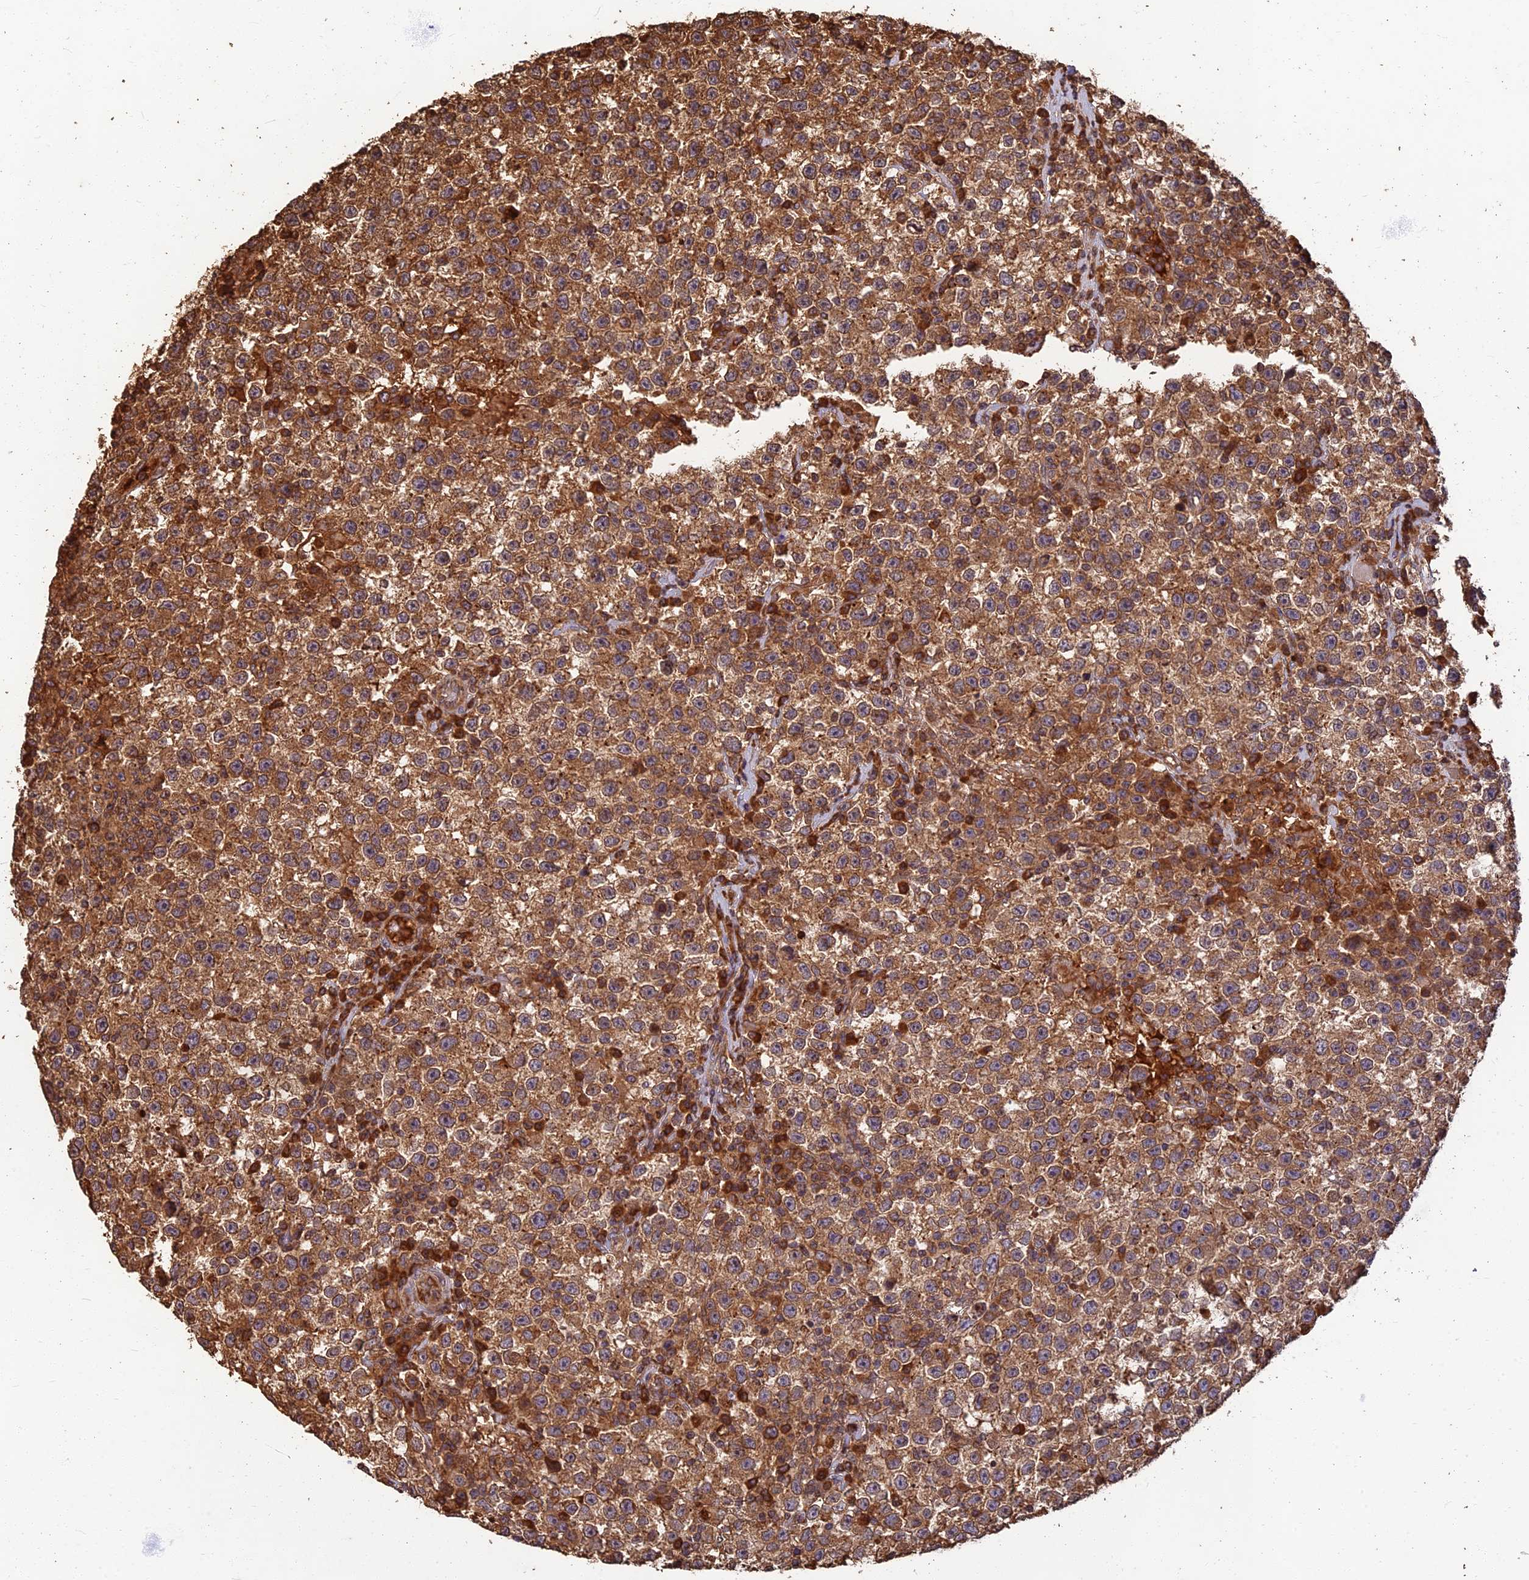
{"staining": {"intensity": "moderate", "quantity": ">75%", "location": "cytoplasmic/membranous"}, "tissue": "testis cancer", "cell_type": "Tumor cells", "image_type": "cancer", "snomed": [{"axis": "morphology", "description": "Seminoma, NOS"}, {"axis": "topography", "description": "Testis"}], "caption": "Testis seminoma tissue displays moderate cytoplasmic/membranous staining in about >75% of tumor cells, visualized by immunohistochemistry. Using DAB (brown) and hematoxylin (blue) stains, captured at high magnification using brightfield microscopy.", "gene": "CORO1C", "patient": {"sex": "male", "age": 22}}